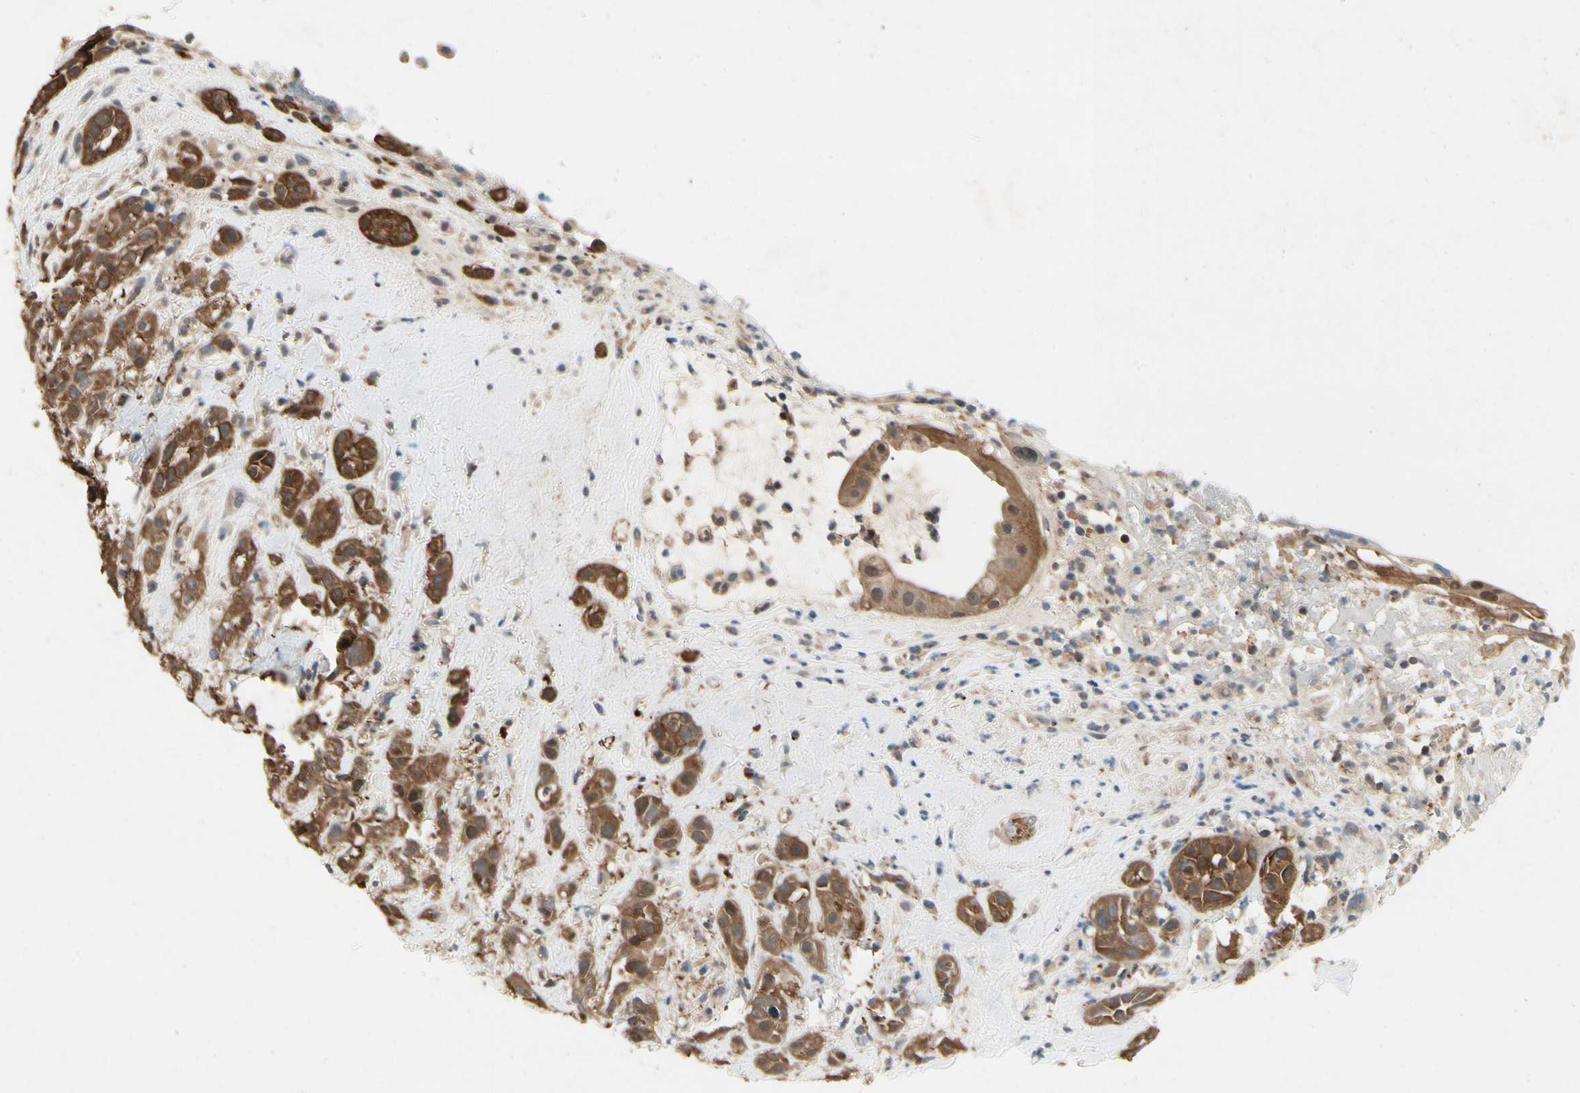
{"staining": {"intensity": "strong", "quantity": ">75%", "location": "cytoplasmic/membranous"}, "tissue": "head and neck cancer", "cell_type": "Tumor cells", "image_type": "cancer", "snomed": [{"axis": "morphology", "description": "Squamous cell carcinoma, NOS"}, {"axis": "topography", "description": "Head-Neck"}], "caption": "Head and neck cancer (squamous cell carcinoma) stained with a protein marker displays strong staining in tumor cells.", "gene": "YWHAQ", "patient": {"sex": "male", "age": 62}}